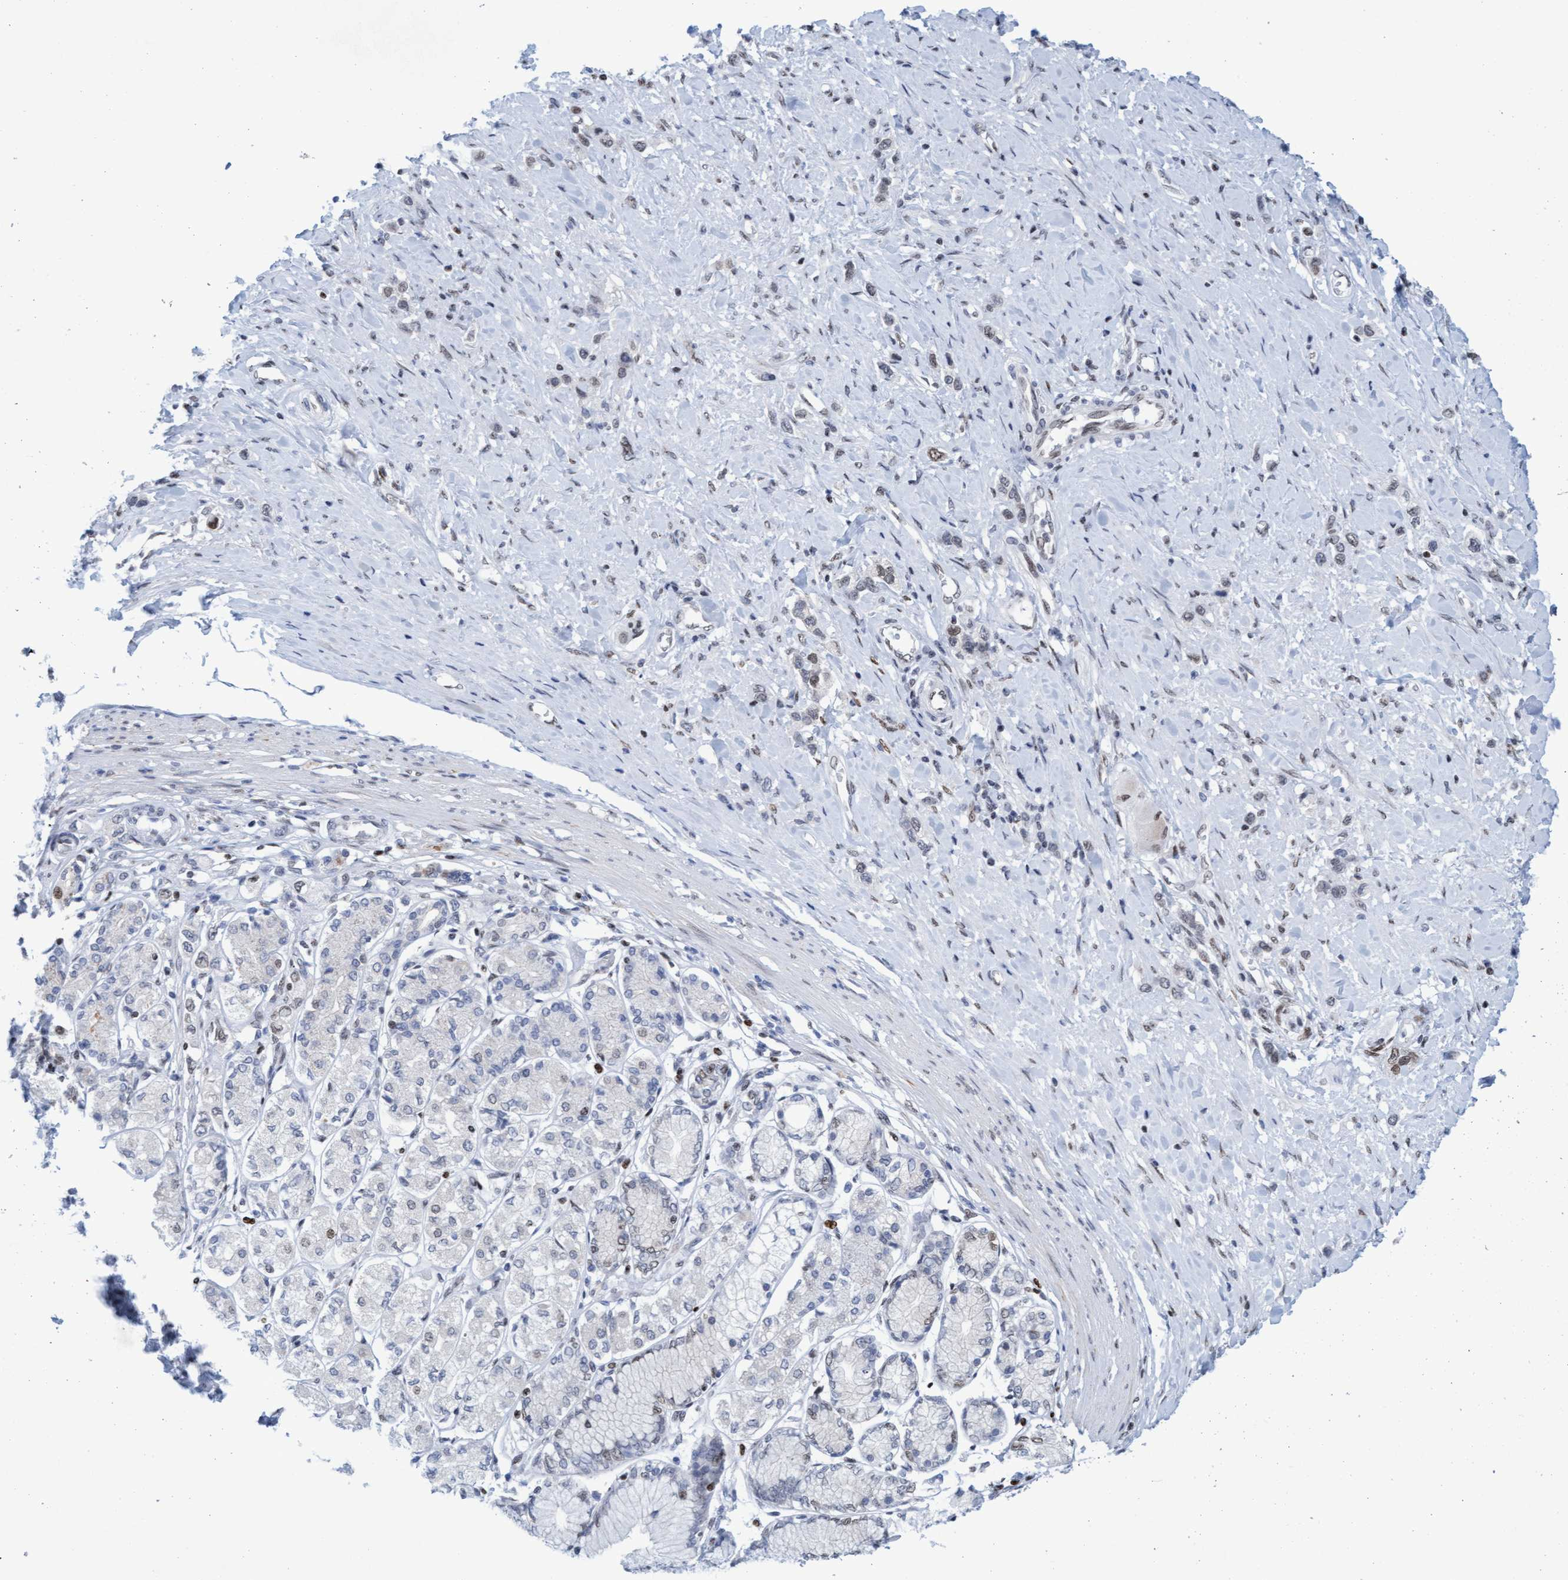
{"staining": {"intensity": "weak", "quantity": "<25%", "location": "nuclear"}, "tissue": "stomach cancer", "cell_type": "Tumor cells", "image_type": "cancer", "snomed": [{"axis": "morphology", "description": "Adenocarcinoma, NOS"}, {"axis": "topography", "description": "Stomach"}], "caption": "Tumor cells are negative for brown protein staining in stomach adenocarcinoma.", "gene": "GLRX2", "patient": {"sex": "female", "age": 65}}